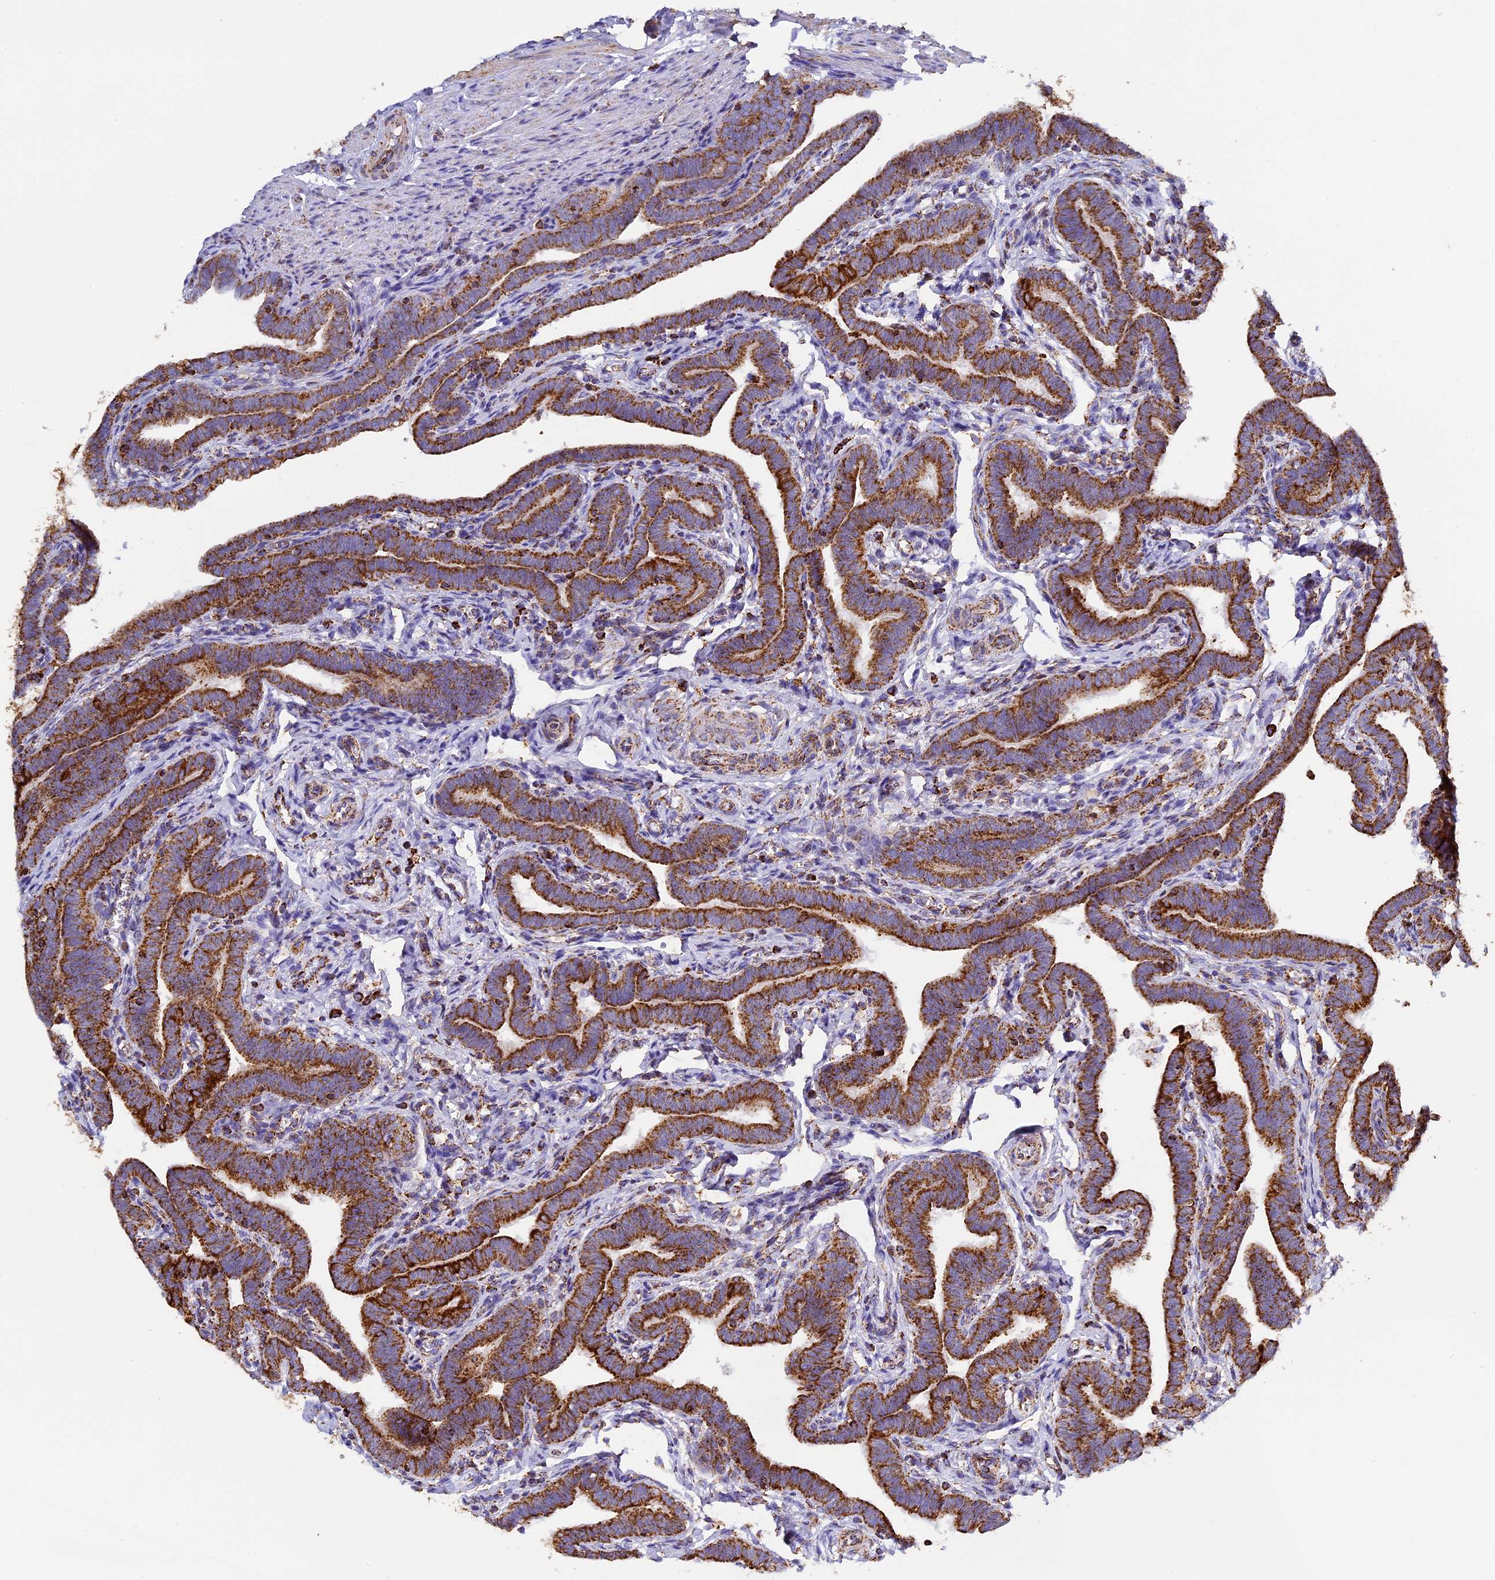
{"staining": {"intensity": "strong", "quantity": ">75%", "location": "cytoplasmic/membranous"}, "tissue": "fallopian tube", "cell_type": "Glandular cells", "image_type": "normal", "snomed": [{"axis": "morphology", "description": "Normal tissue, NOS"}, {"axis": "topography", "description": "Fallopian tube"}], "caption": "Brown immunohistochemical staining in benign human fallopian tube shows strong cytoplasmic/membranous positivity in about >75% of glandular cells. The protein is stained brown, and the nuclei are stained in blue (DAB IHC with brightfield microscopy, high magnification).", "gene": "STK17A", "patient": {"sex": "female", "age": 36}}